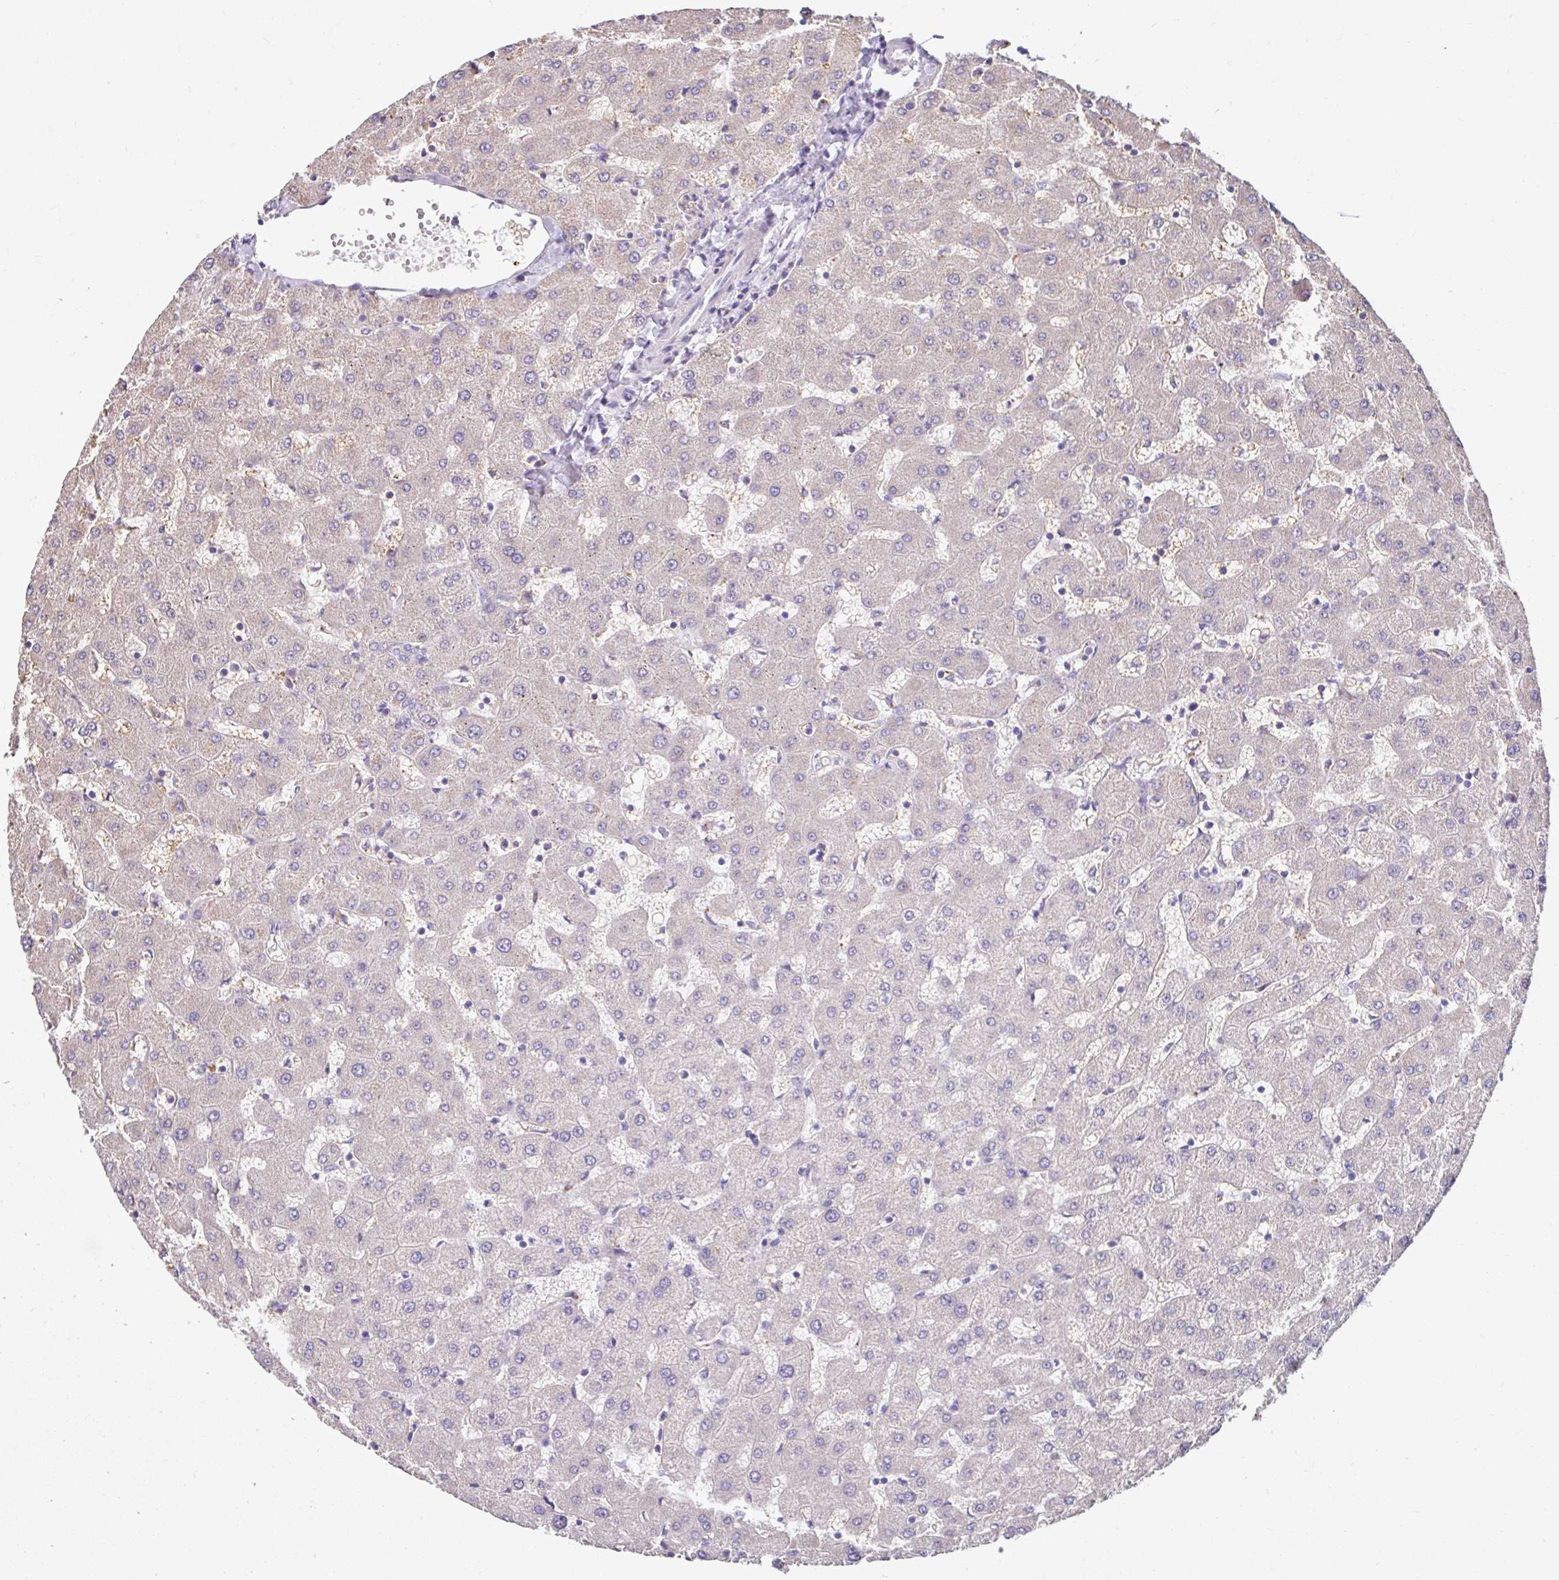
{"staining": {"intensity": "negative", "quantity": "none", "location": "none"}, "tissue": "liver", "cell_type": "Cholangiocytes", "image_type": "normal", "snomed": [{"axis": "morphology", "description": "Normal tissue, NOS"}, {"axis": "topography", "description": "Liver"}], "caption": "A high-resolution image shows IHC staining of benign liver, which displays no significant staining in cholangiocytes.", "gene": "ZNF33A", "patient": {"sex": "female", "age": 63}}